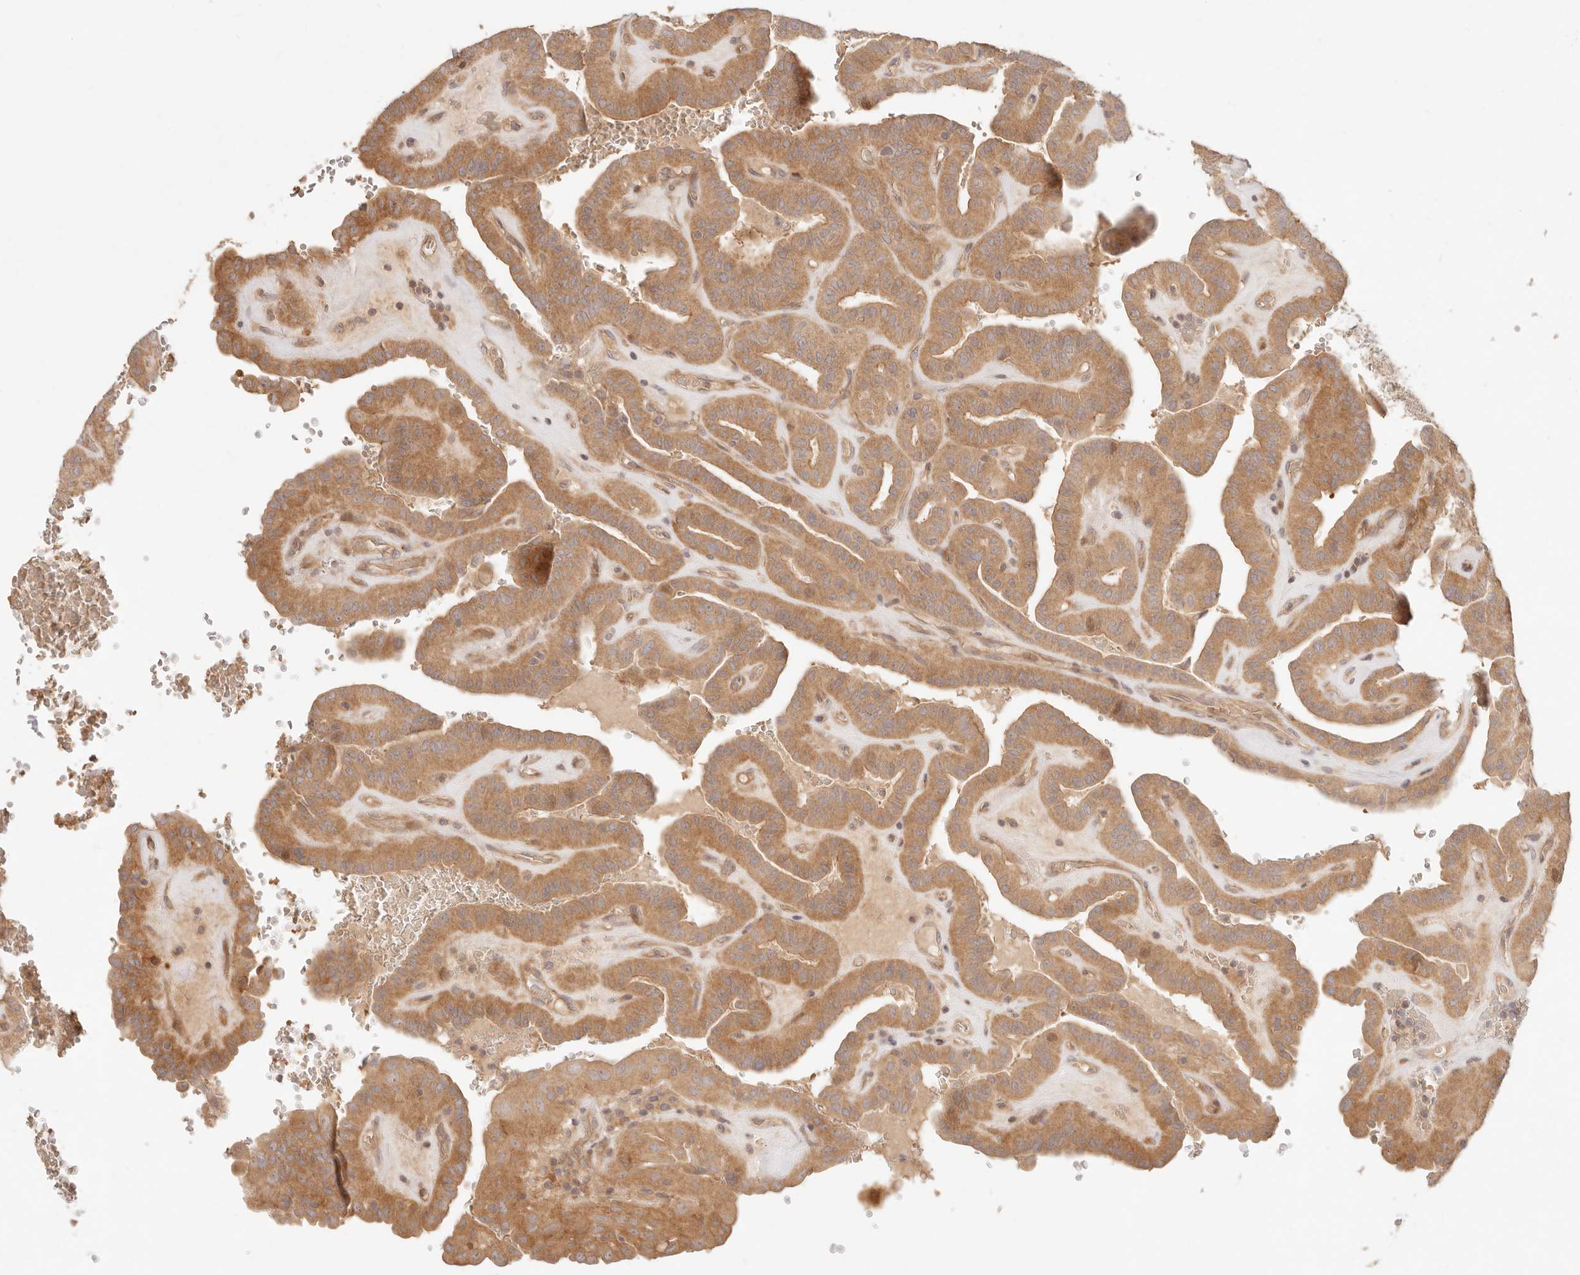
{"staining": {"intensity": "moderate", "quantity": ">75%", "location": "cytoplasmic/membranous"}, "tissue": "thyroid cancer", "cell_type": "Tumor cells", "image_type": "cancer", "snomed": [{"axis": "morphology", "description": "Papillary adenocarcinoma, NOS"}, {"axis": "topography", "description": "Thyroid gland"}], "caption": "IHC micrograph of human thyroid cancer (papillary adenocarcinoma) stained for a protein (brown), which shows medium levels of moderate cytoplasmic/membranous positivity in approximately >75% of tumor cells.", "gene": "PPP1R3B", "patient": {"sex": "male", "age": 77}}